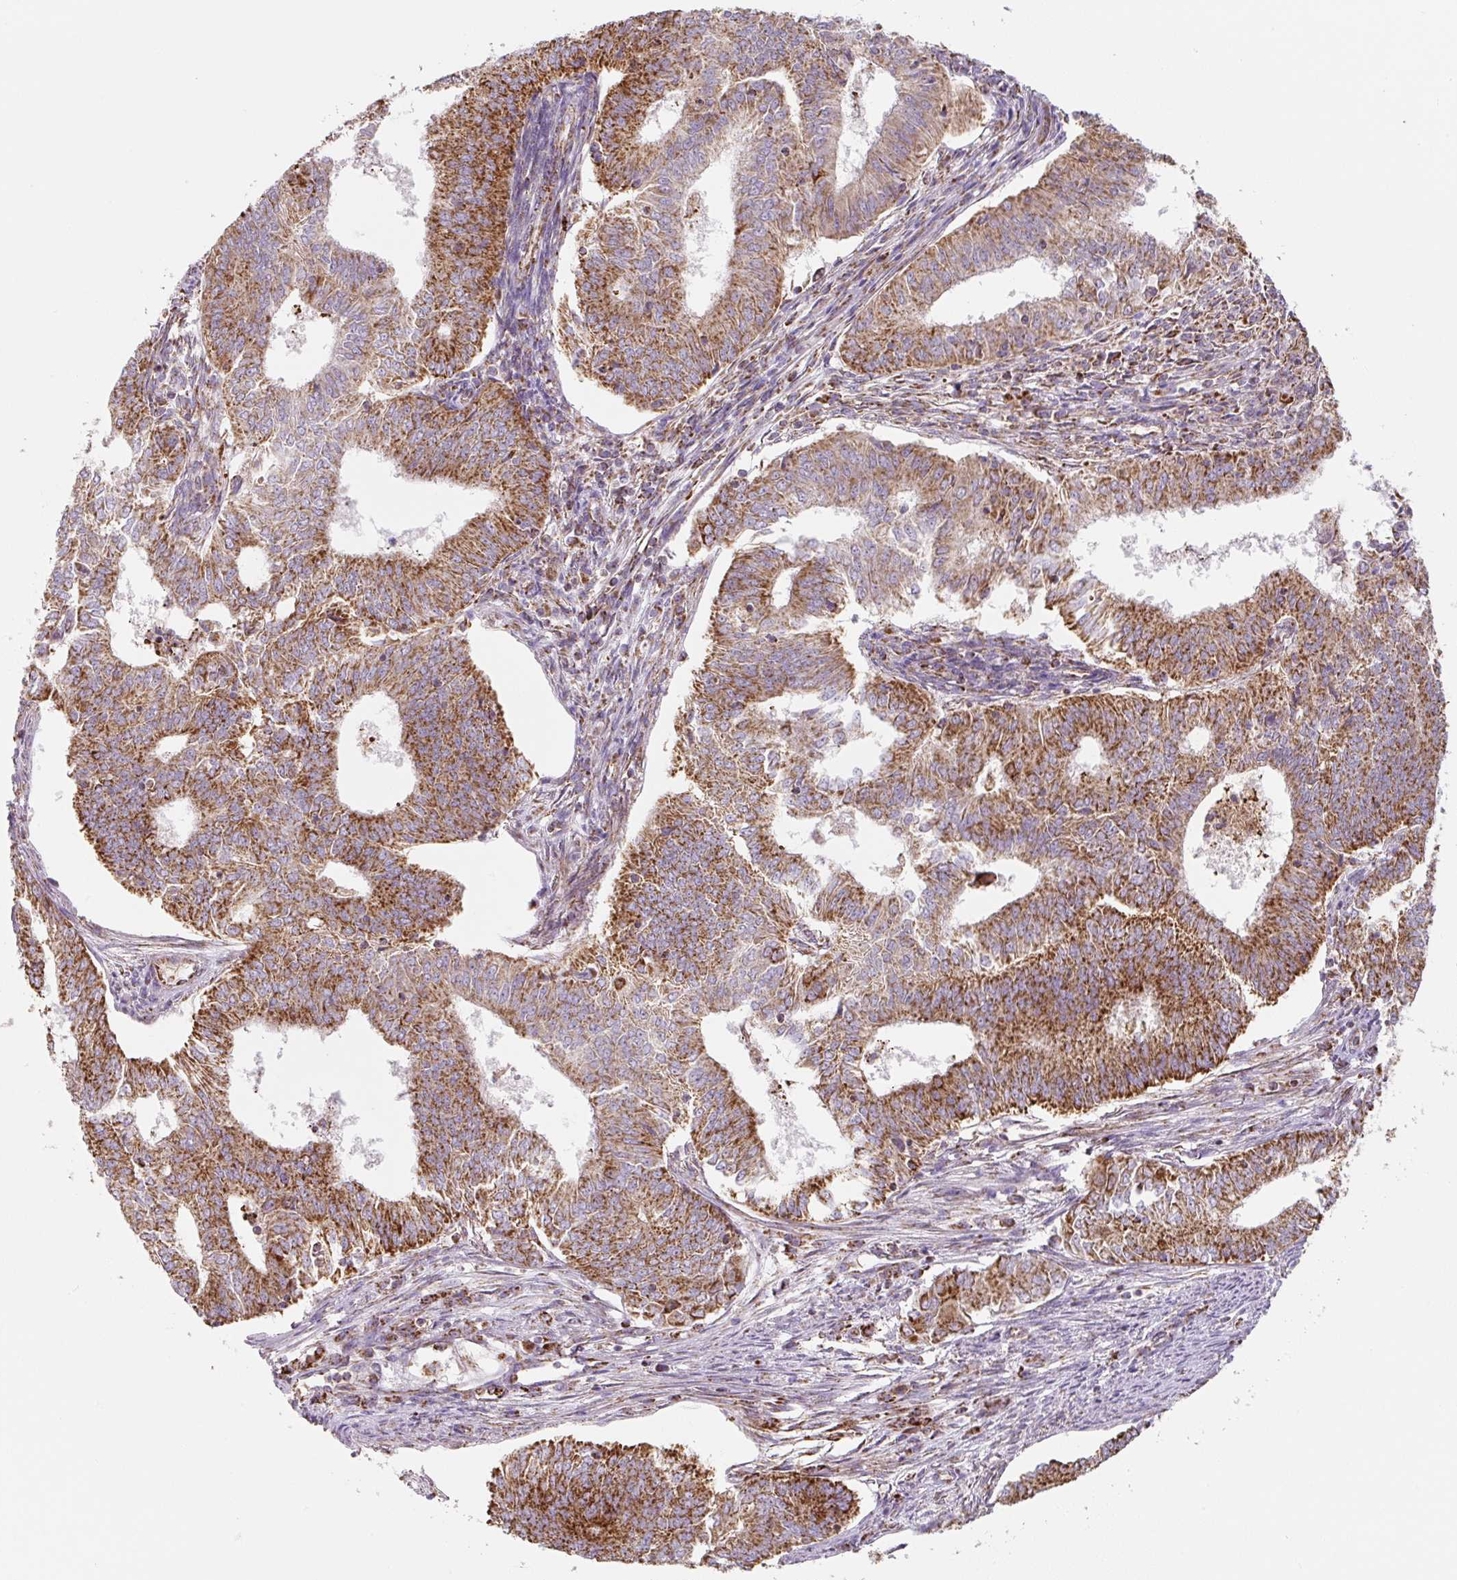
{"staining": {"intensity": "strong", "quantity": ">75%", "location": "cytoplasmic/membranous"}, "tissue": "endometrial cancer", "cell_type": "Tumor cells", "image_type": "cancer", "snomed": [{"axis": "morphology", "description": "Adenocarcinoma, NOS"}, {"axis": "topography", "description": "Endometrium"}], "caption": "Adenocarcinoma (endometrial) was stained to show a protein in brown. There is high levels of strong cytoplasmic/membranous staining in approximately >75% of tumor cells.", "gene": "MT-CO2", "patient": {"sex": "female", "age": 62}}